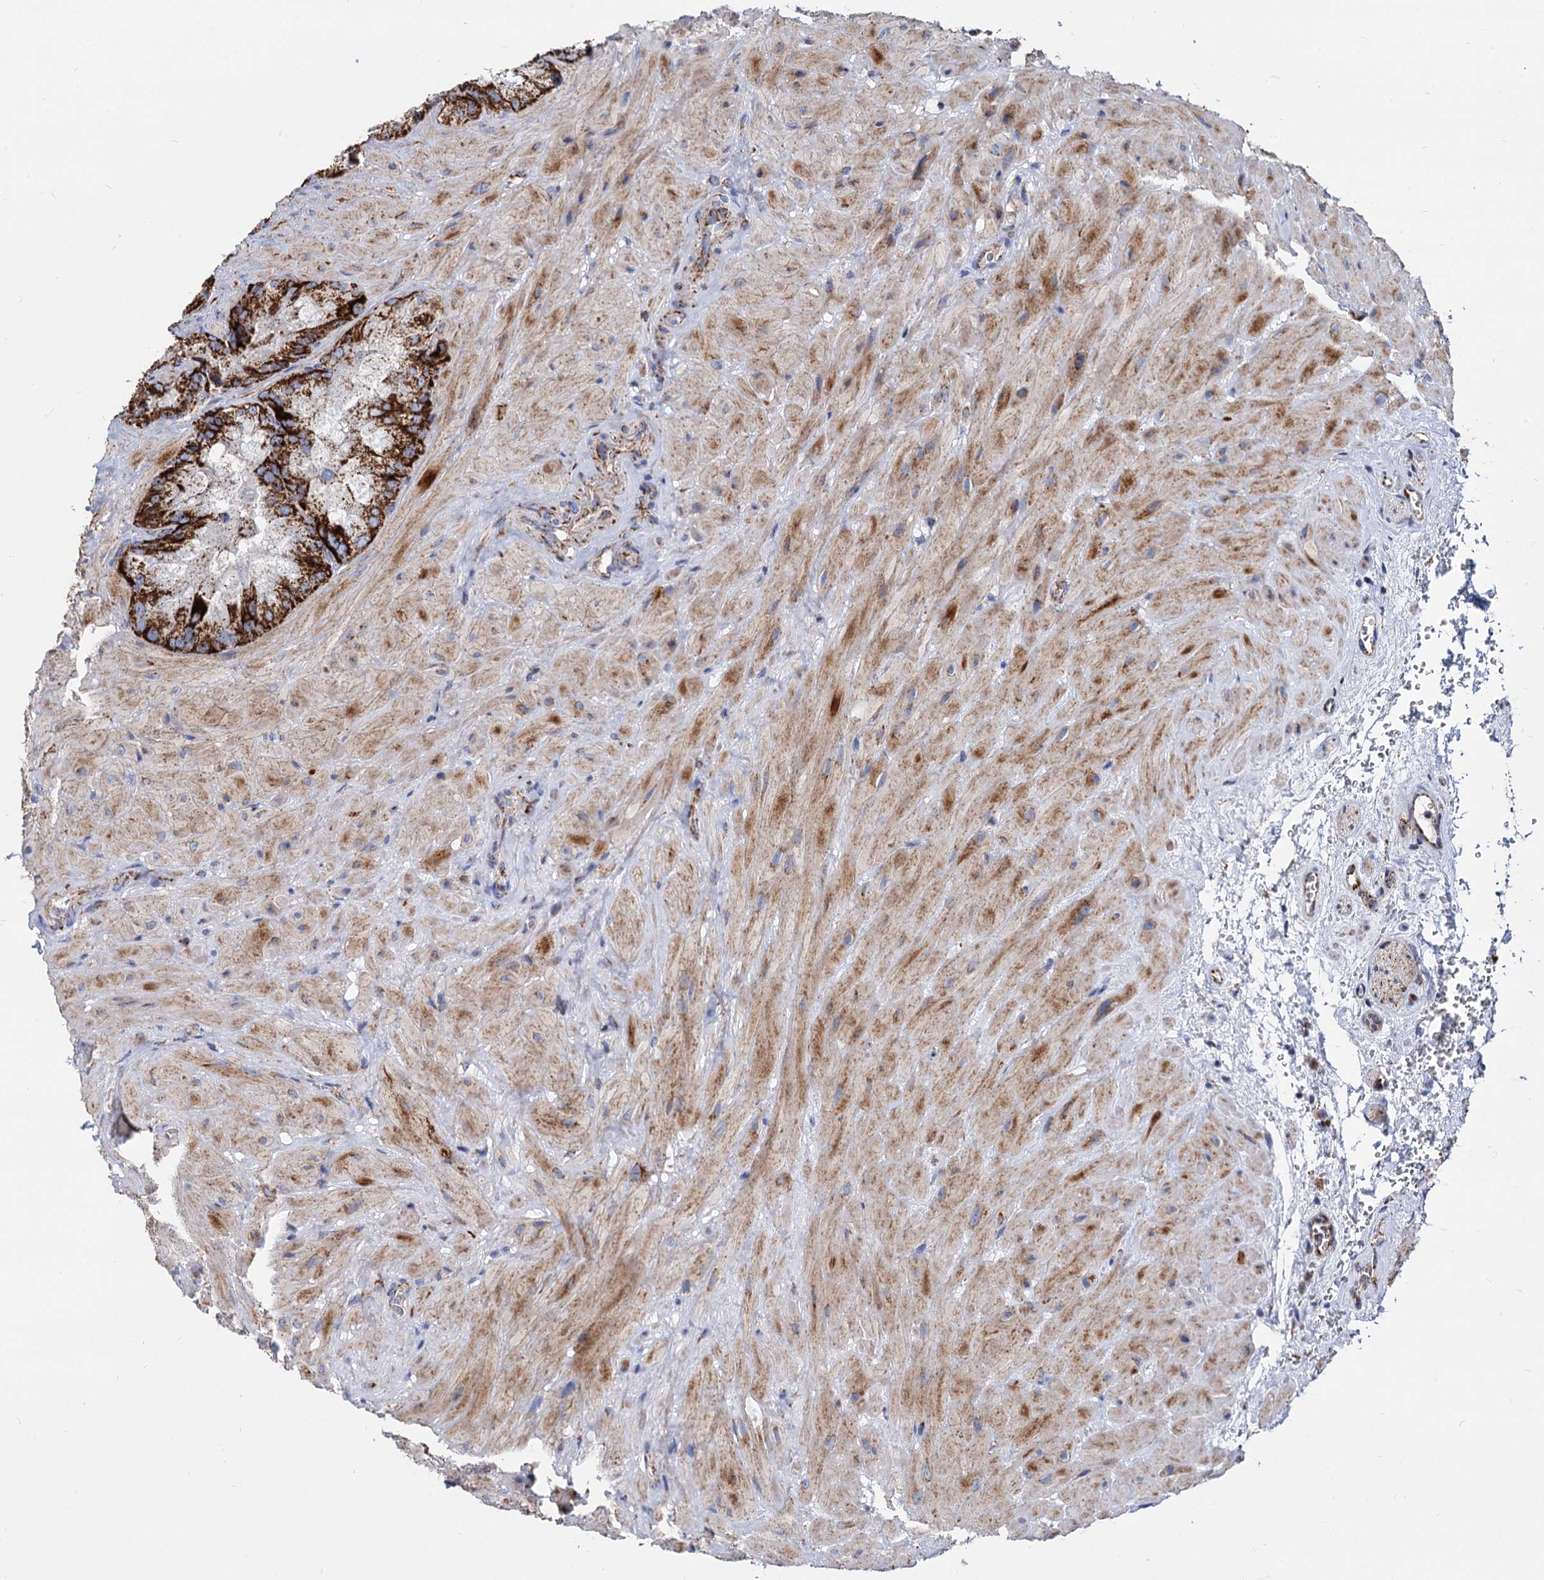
{"staining": {"intensity": "strong", "quantity": ">75%", "location": "cytoplasmic/membranous"}, "tissue": "seminal vesicle", "cell_type": "Glandular cells", "image_type": "normal", "snomed": [{"axis": "morphology", "description": "Normal tissue, NOS"}, {"axis": "topography", "description": "Seminal veicle"}], "caption": "IHC of benign seminal vesicle shows high levels of strong cytoplasmic/membranous positivity in approximately >75% of glandular cells.", "gene": "TIMM10", "patient": {"sex": "male", "age": 62}}